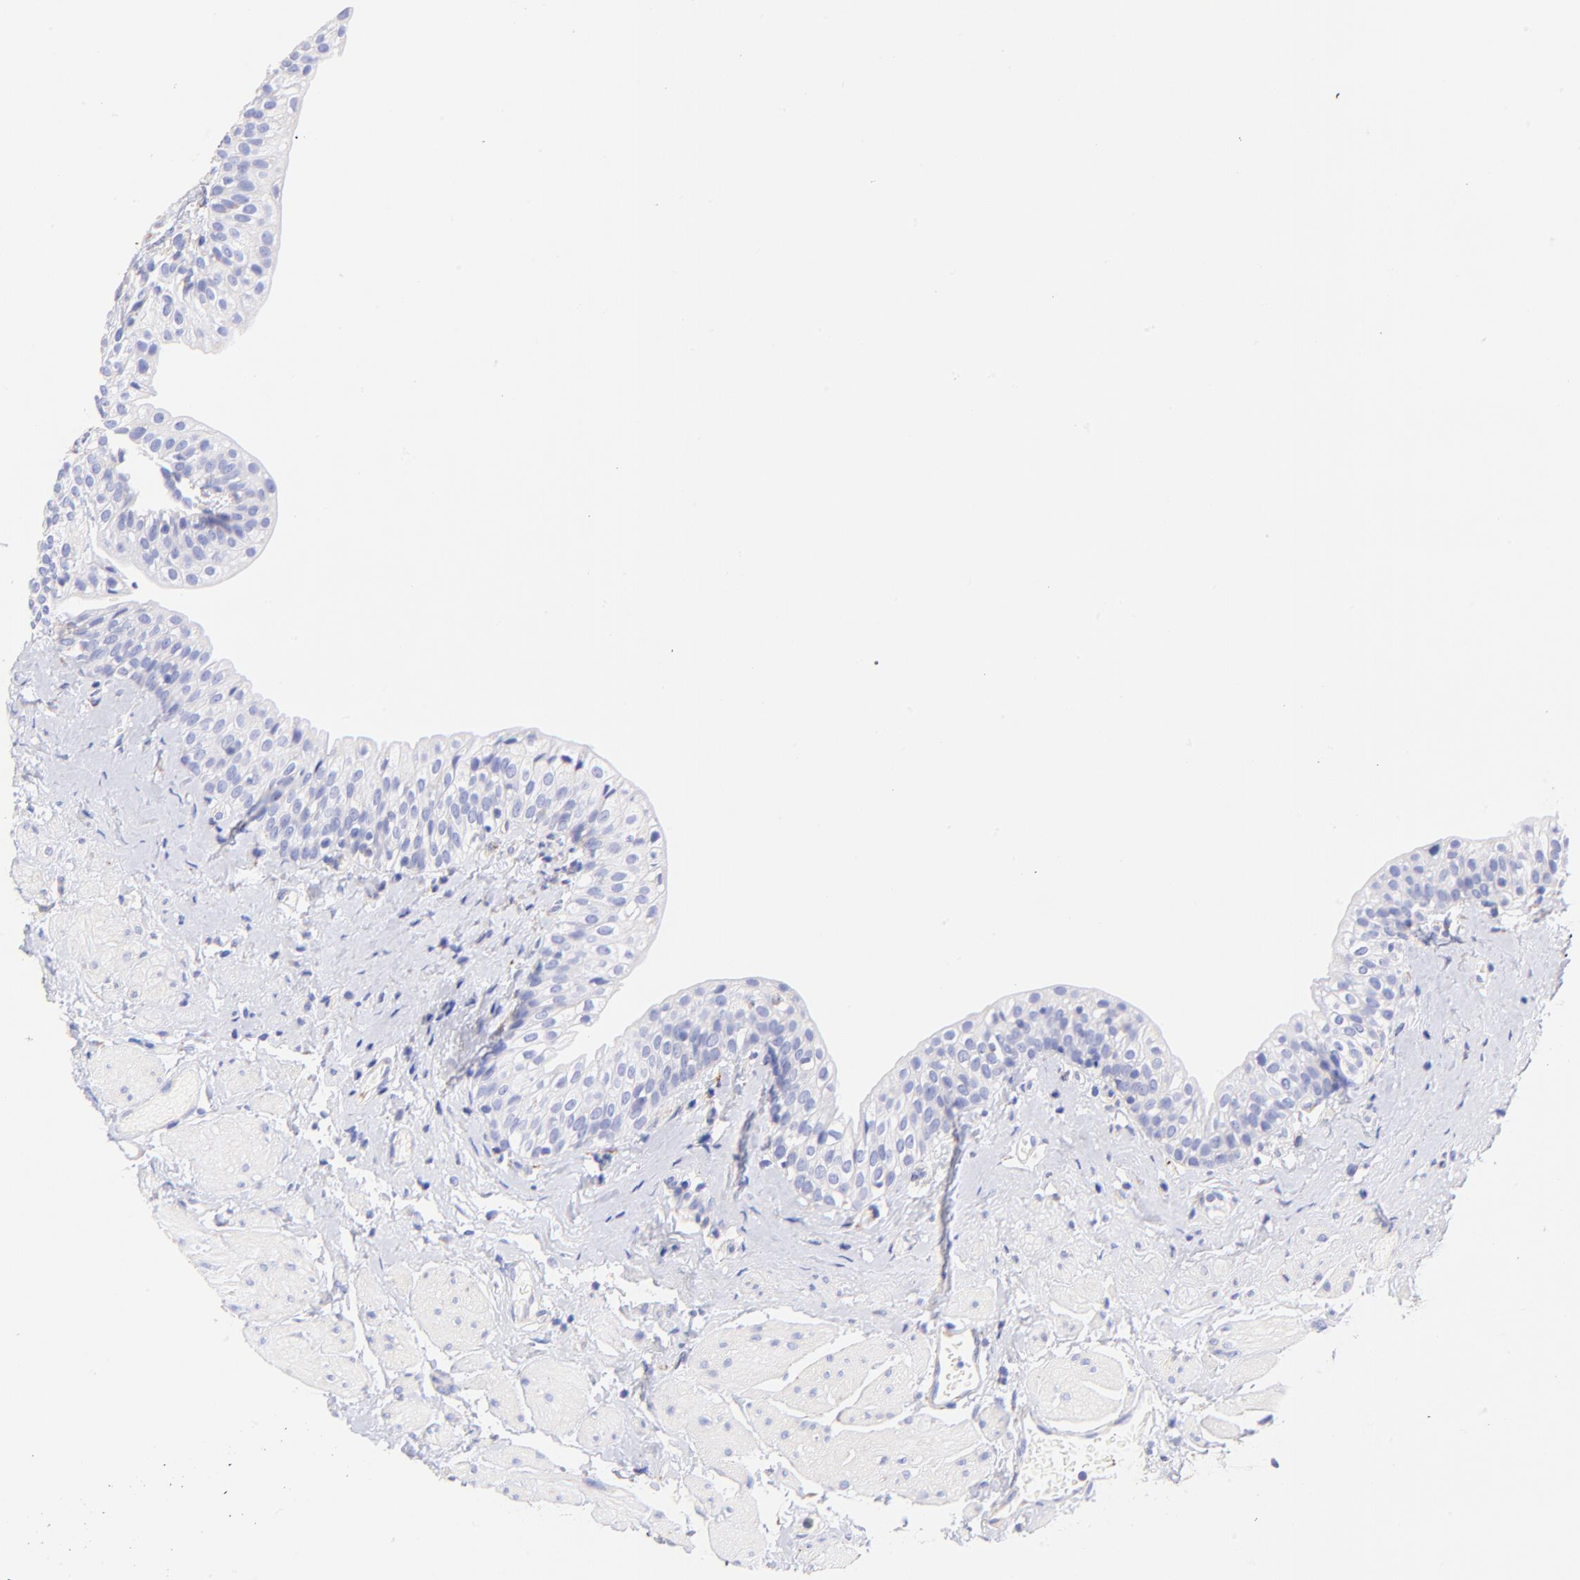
{"staining": {"intensity": "negative", "quantity": "none", "location": "none"}, "tissue": "urinary bladder", "cell_type": "Urothelial cells", "image_type": "normal", "snomed": [{"axis": "morphology", "description": "Normal tissue, NOS"}, {"axis": "topography", "description": "Urinary bladder"}], "caption": "Histopathology image shows no protein staining in urothelial cells of normal urinary bladder. Brightfield microscopy of immunohistochemistry (IHC) stained with DAB (brown) and hematoxylin (blue), captured at high magnification.", "gene": "SPARC", "patient": {"sex": "male", "age": 59}}